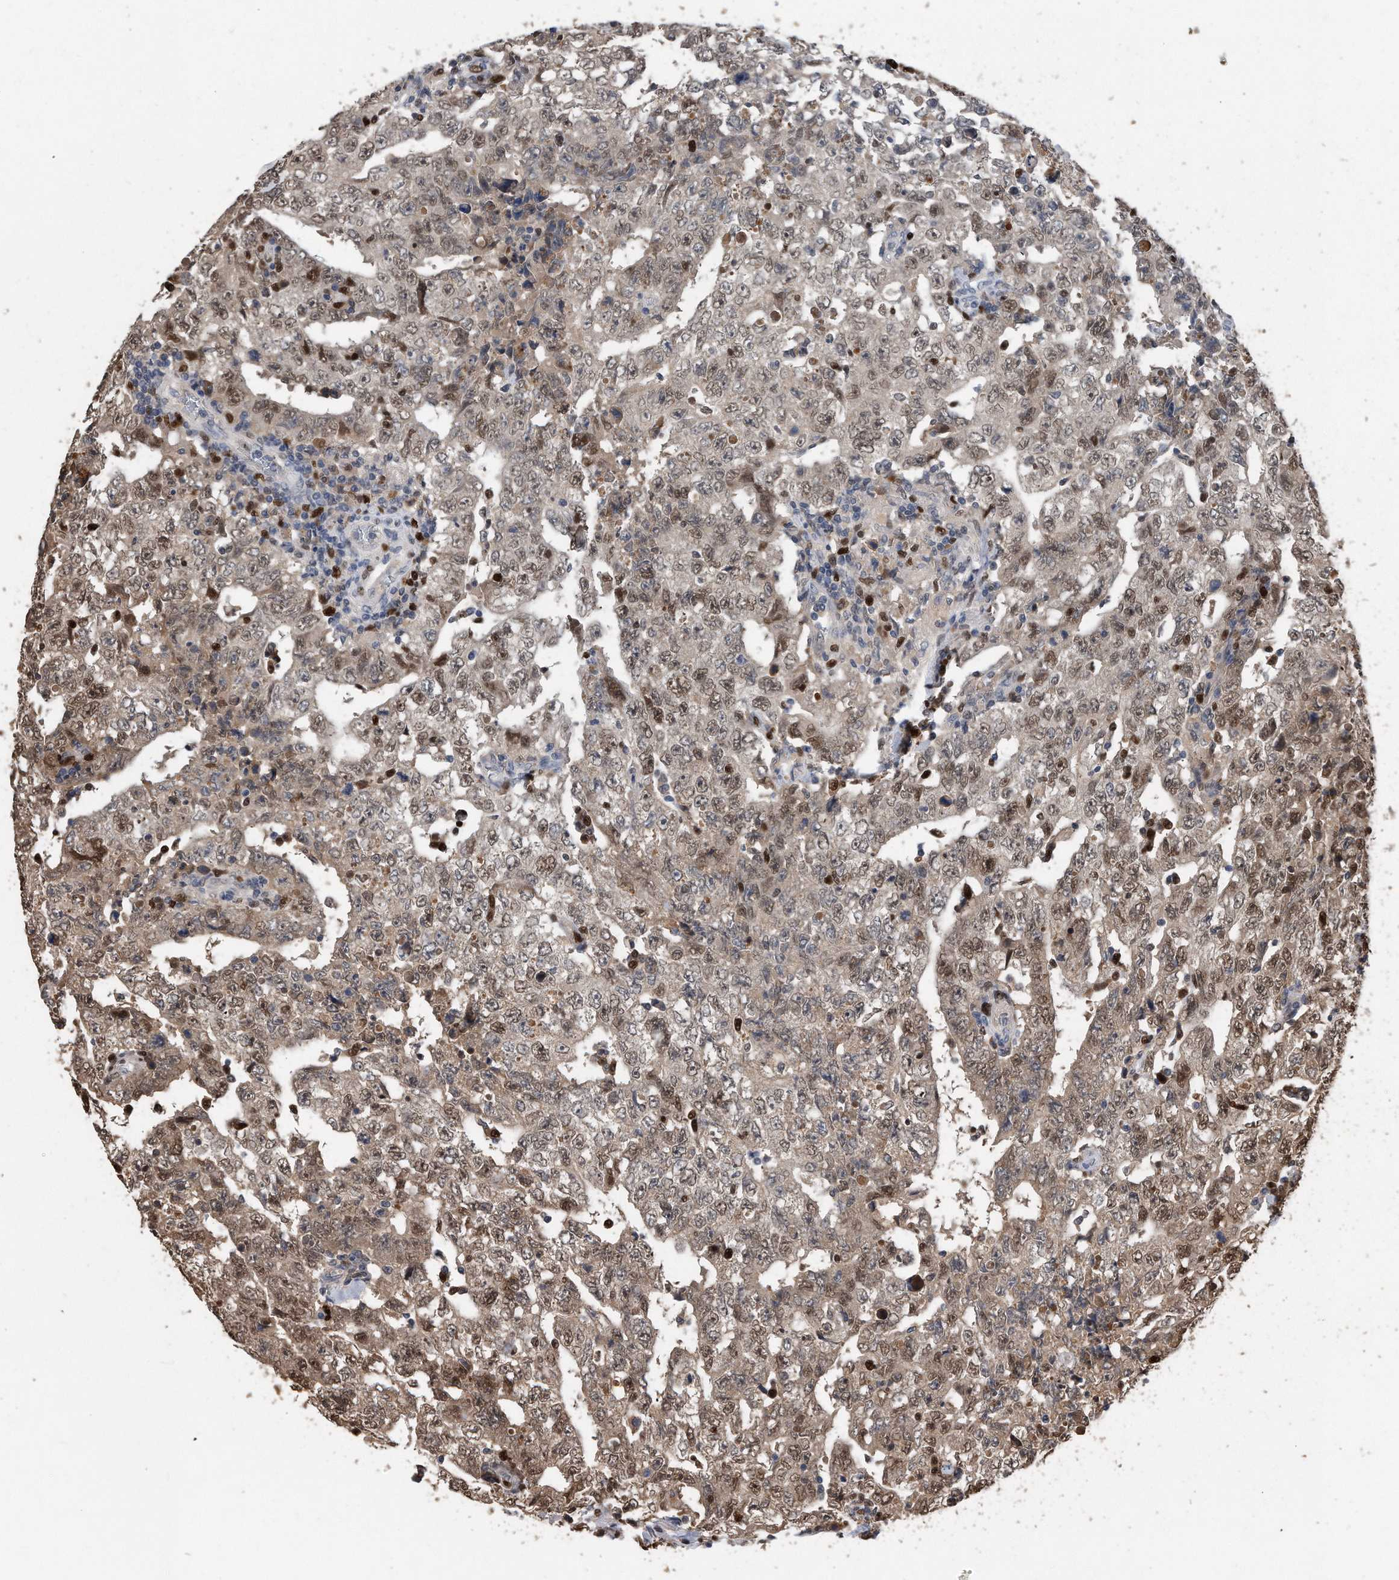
{"staining": {"intensity": "moderate", "quantity": ">75%", "location": "nuclear"}, "tissue": "testis cancer", "cell_type": "Tumor cells", "image_type": "cancer", "snomed": [{"axis": "morphology", "description": "Carcinoma, Embryonal, NOS"}, {"axis": "topography", "description": "Testis"}], "caption": "Brown immunohistochemical staining in human testis embryonal carcinoma reveals moderate nuclear positivity in approximately >75% of tumor cells.", "gene": "PCNA", "patient": {"sex": "male", "age": 26}}